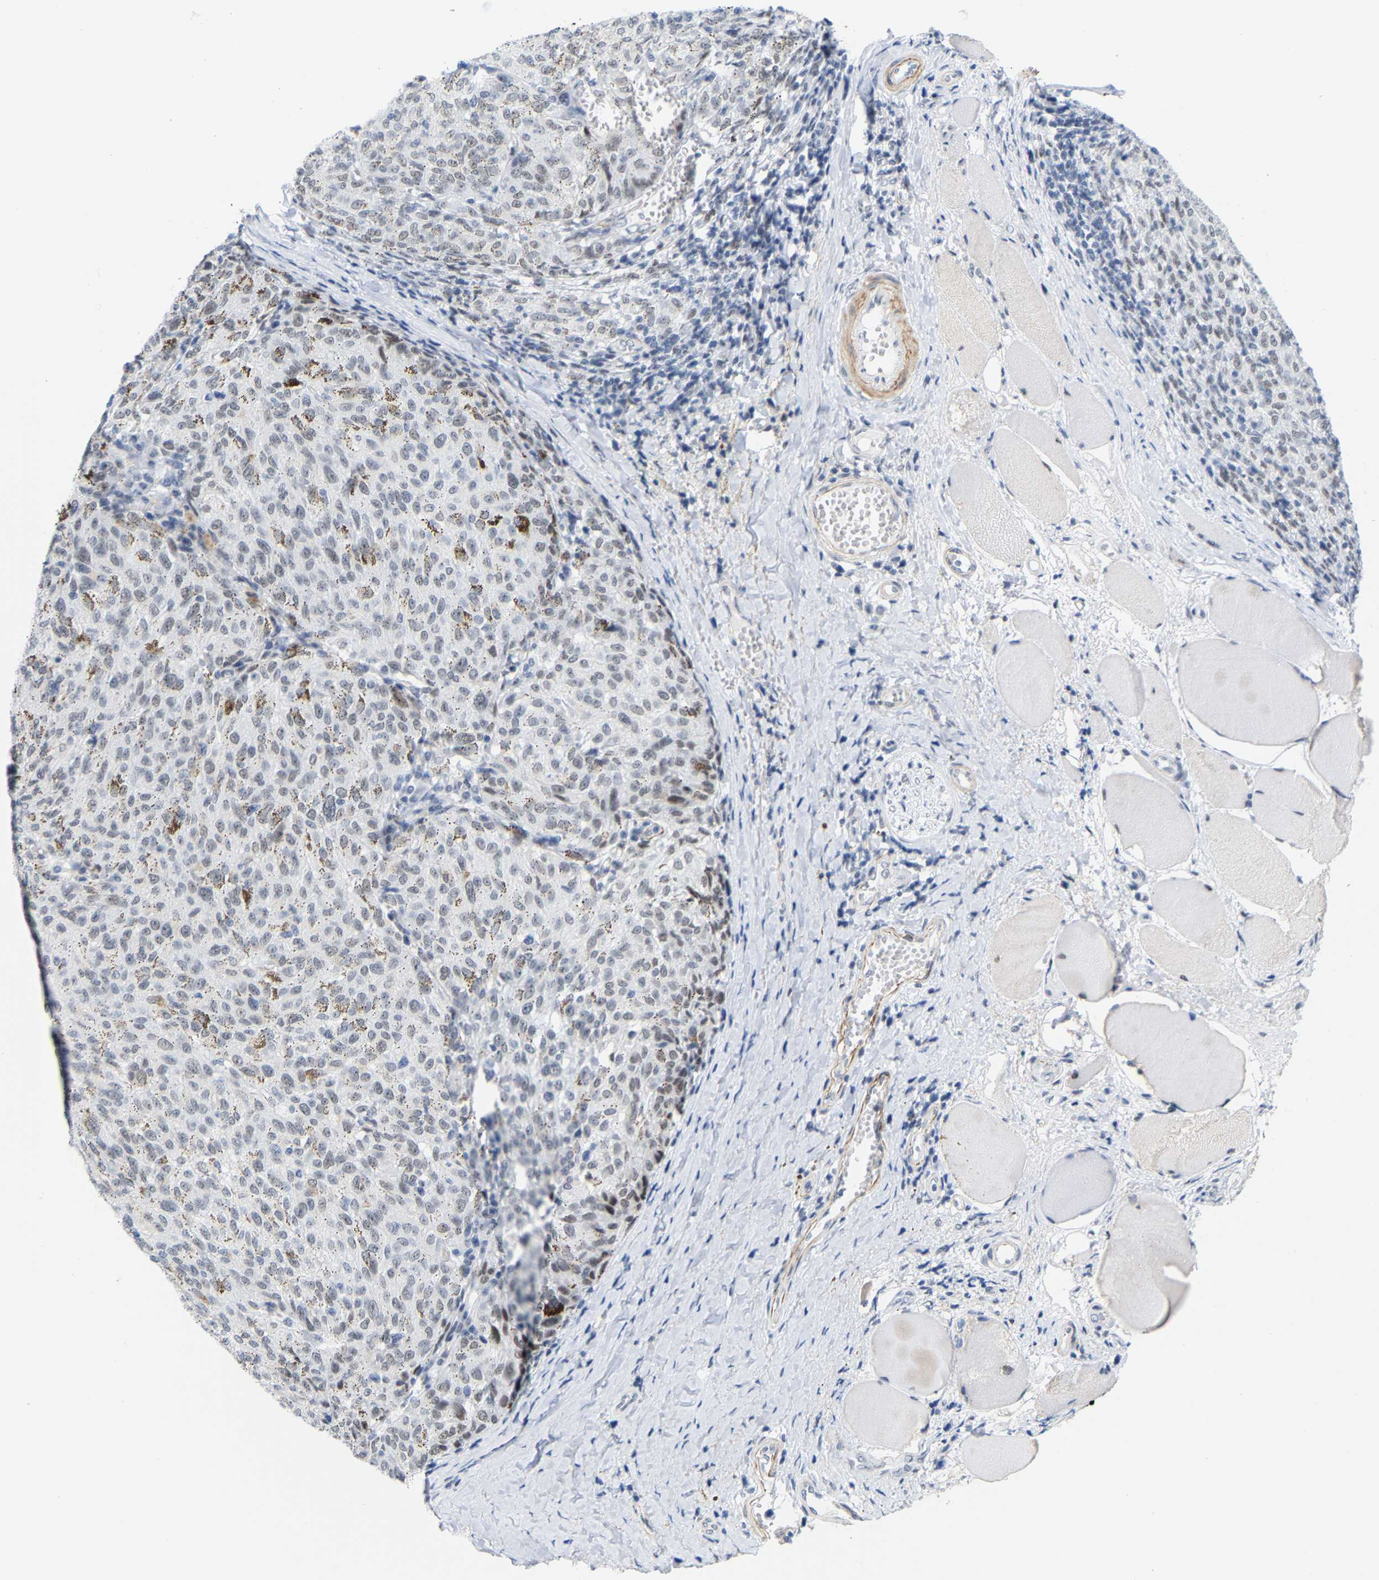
{"staining": {"intensity": "weak", "quantity": "<25%", "location": "nuclear"}, "tissue": "melanoma", "cell_type": "Tumor cells", "image_type": "cancer", "snomed": [{"axis": "morphology", "description": "Malignant melanoma, NOS"}, {"axis": "topography", "description": "Skin"}], "caption": "This is an IHC image of human melanoma. There is no expression in tumor cells.", "gene": "FAM180A", "patient": {"sex": "female", "age": 72}}